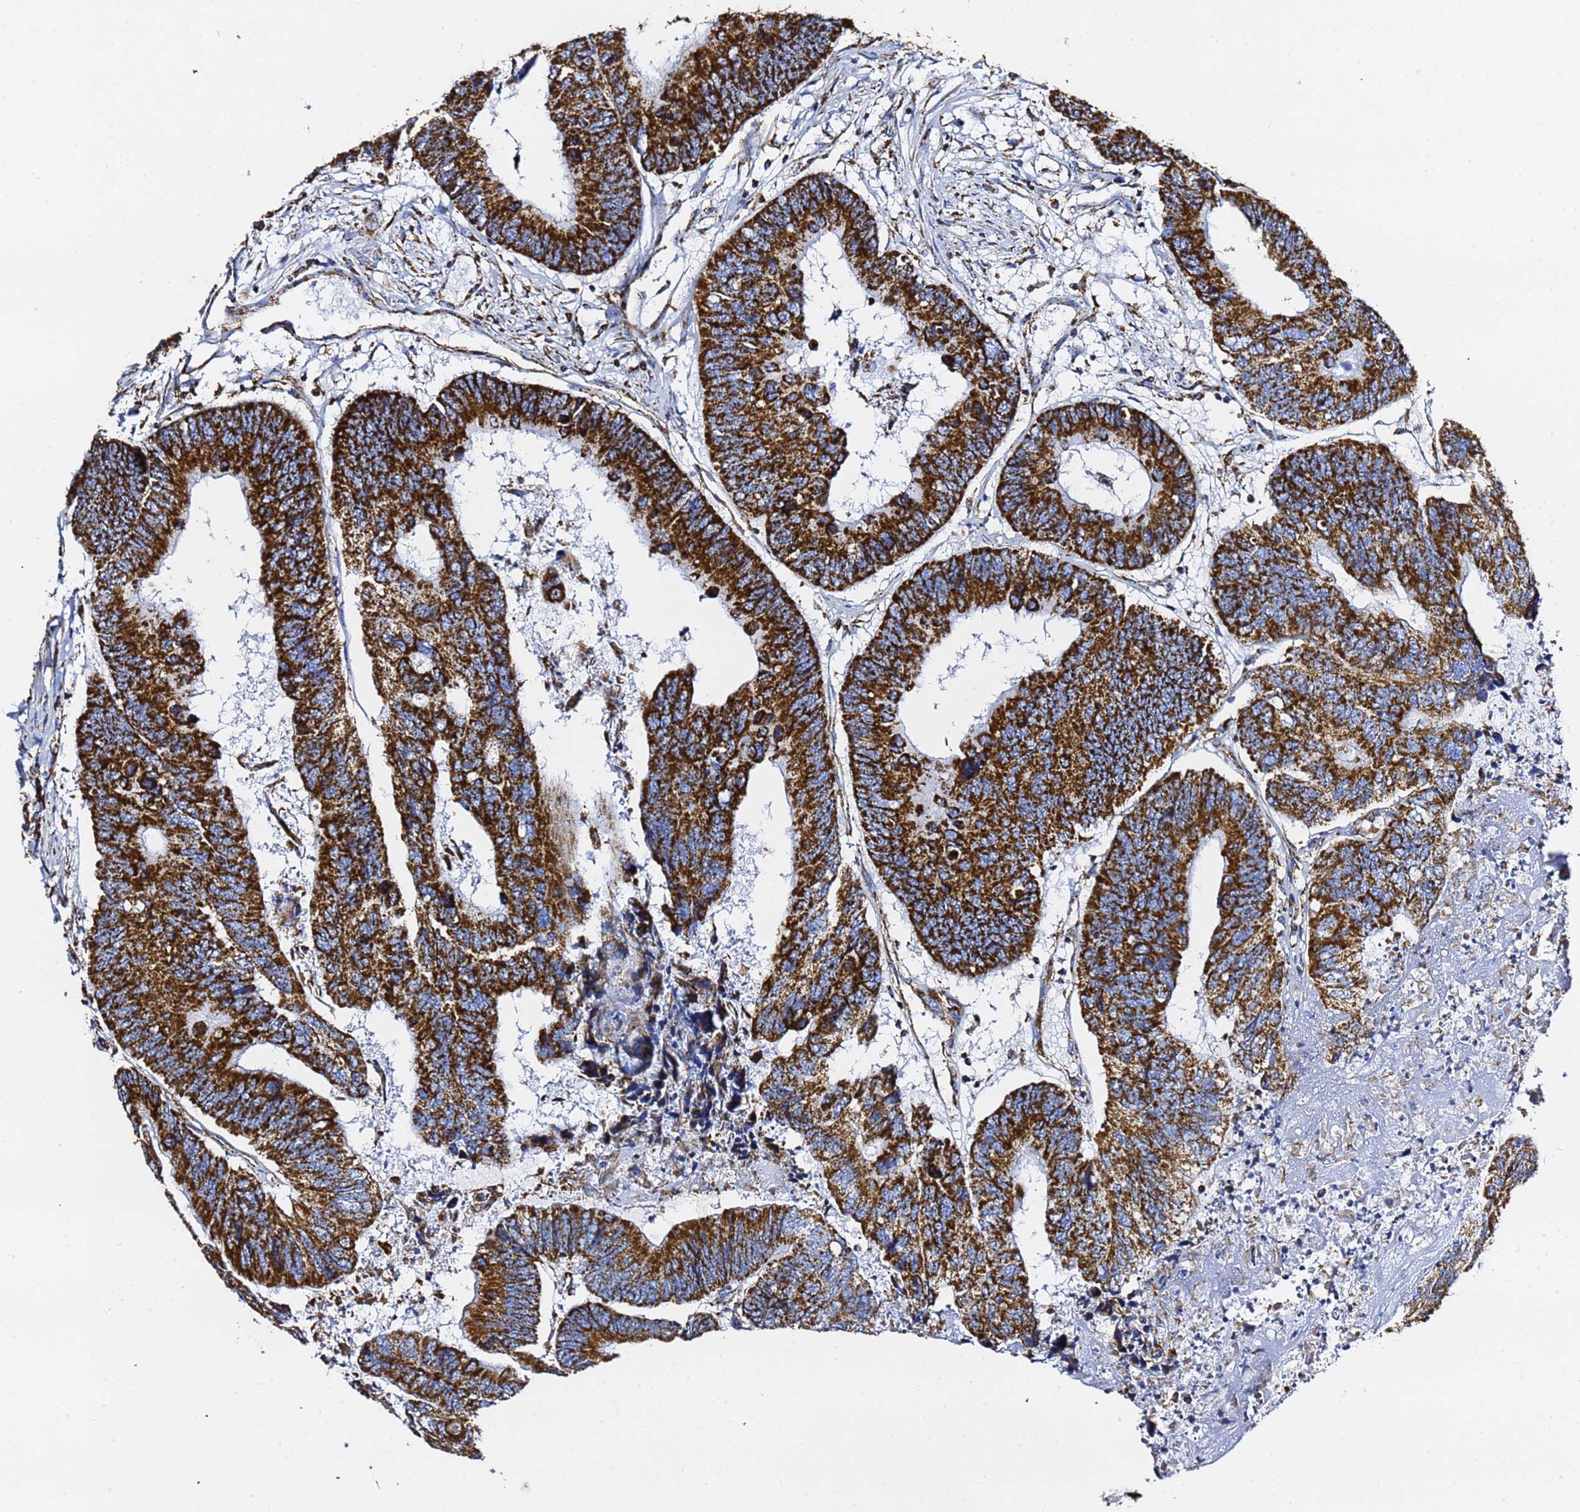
{"staining": {"intensity": "strong", "quantity": ">75%", "location": "cytoplasmic/membranous"}, "tissue": "colorectal cancer", "cell_type": "Tumor cells", "image_type": "cancer", "snomed": [{"axis": "morphology", "description": "Adenocarcinoma, NOS"}, {"axis": "topography", "description": "Colon"}], "caption": "The image demonstrates staining of colorectal cancer (adenocarcinoma), revealing strong cytoplasmic/membranous protein expression (brown color) within tumor cells. The staining is performed using DAB brown chromogen to label protein expression. The nuclei are counter-stained blue using hematoxylin.", "gene": "PHB2", "patient": {"sex": "female", "age": 67}}